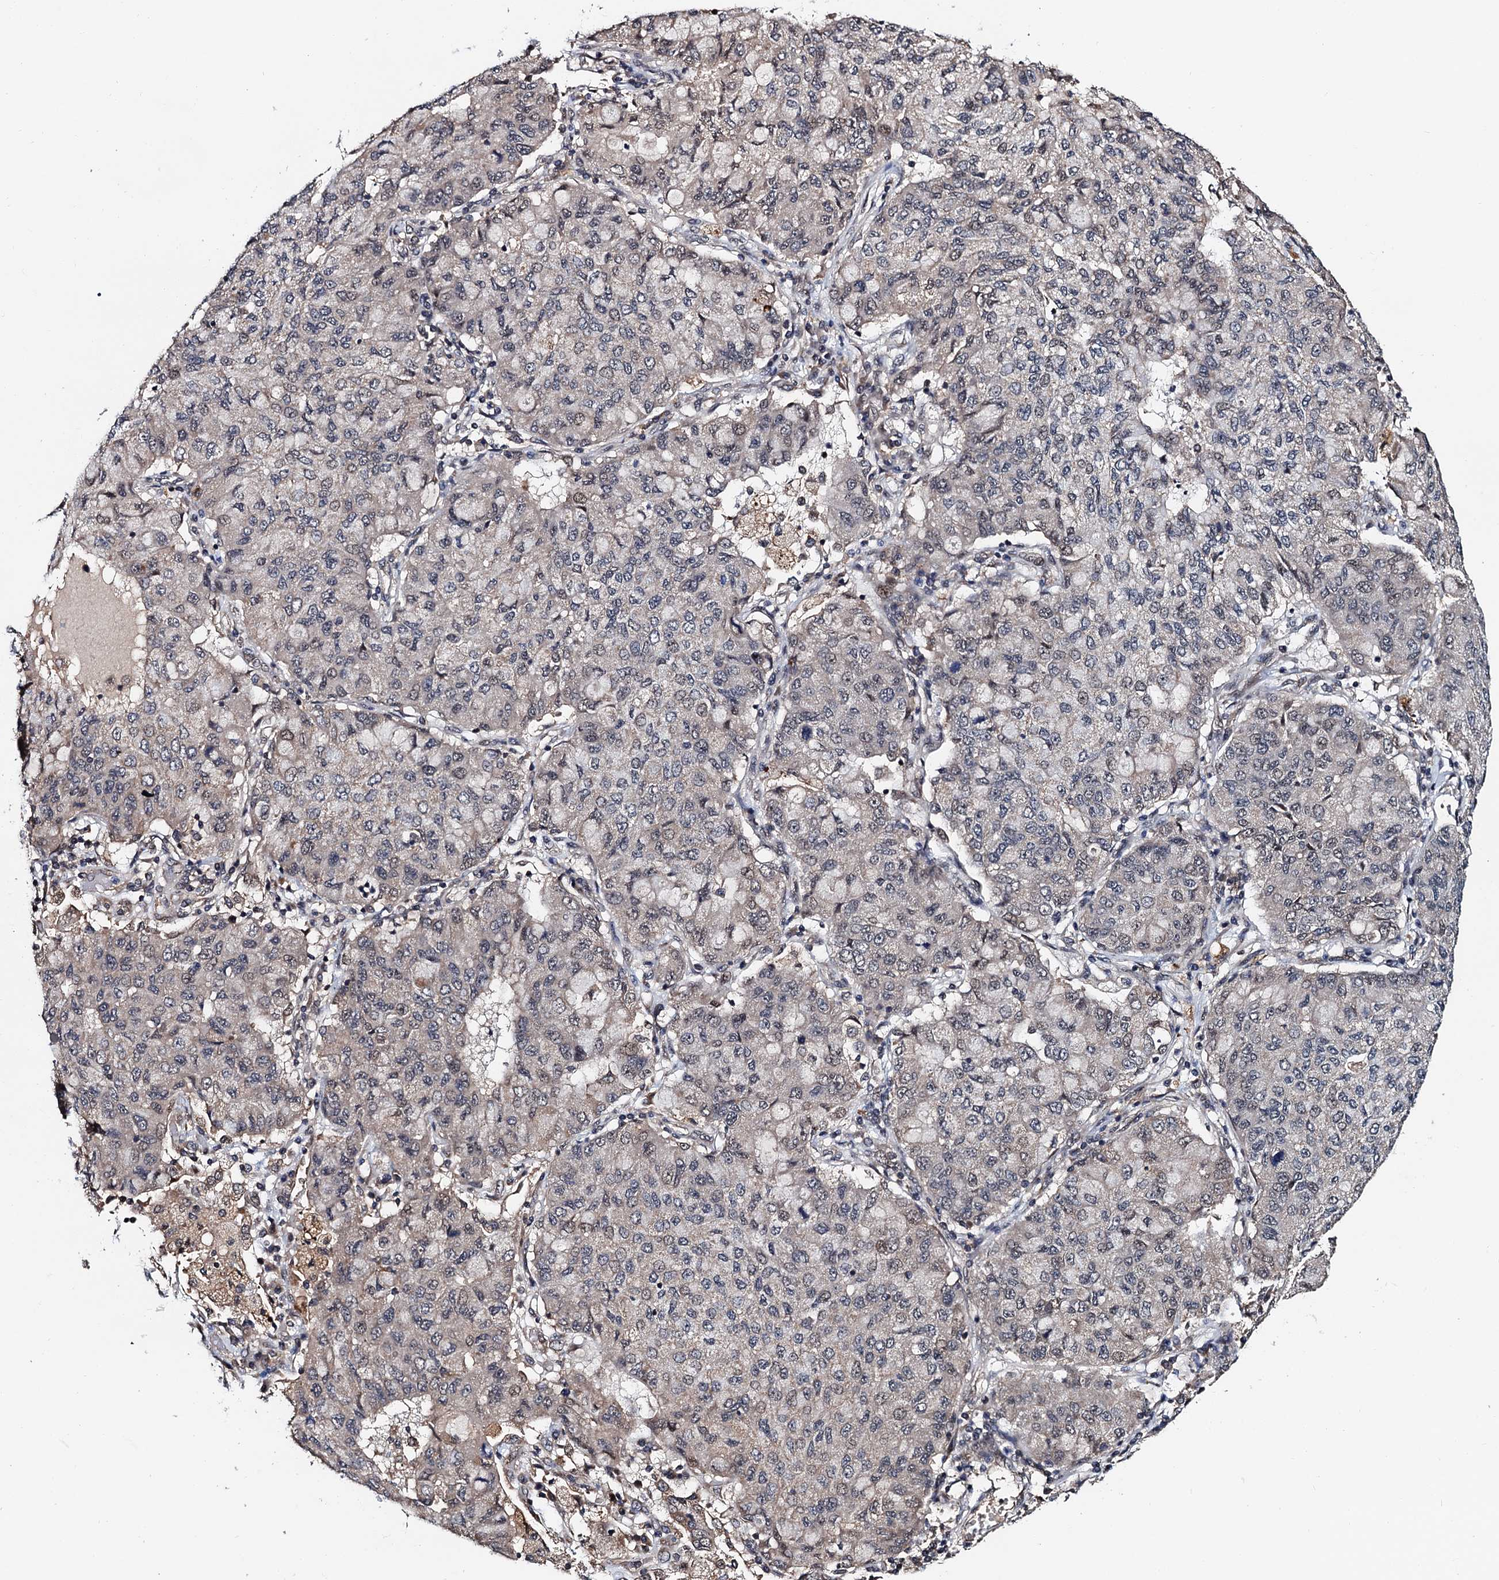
{"staining": {"intensity": "negative", "quantity": "none", "location": "none"}, "tissue": "lung cancer", "cell_type": "Tumor cells", "image_type": "cancer", "snomed": [{"axis": "morphology", "description": "Squamous cell carcinoma, NOS"}, {"axis": "topography", "description": "Lung"}], "caption": "There is no significant expression in tumor cells of lung cancer (squamous cell carcinoma).", "gene": "NAA16", "patient": {"sex": "male", "age": 74}}